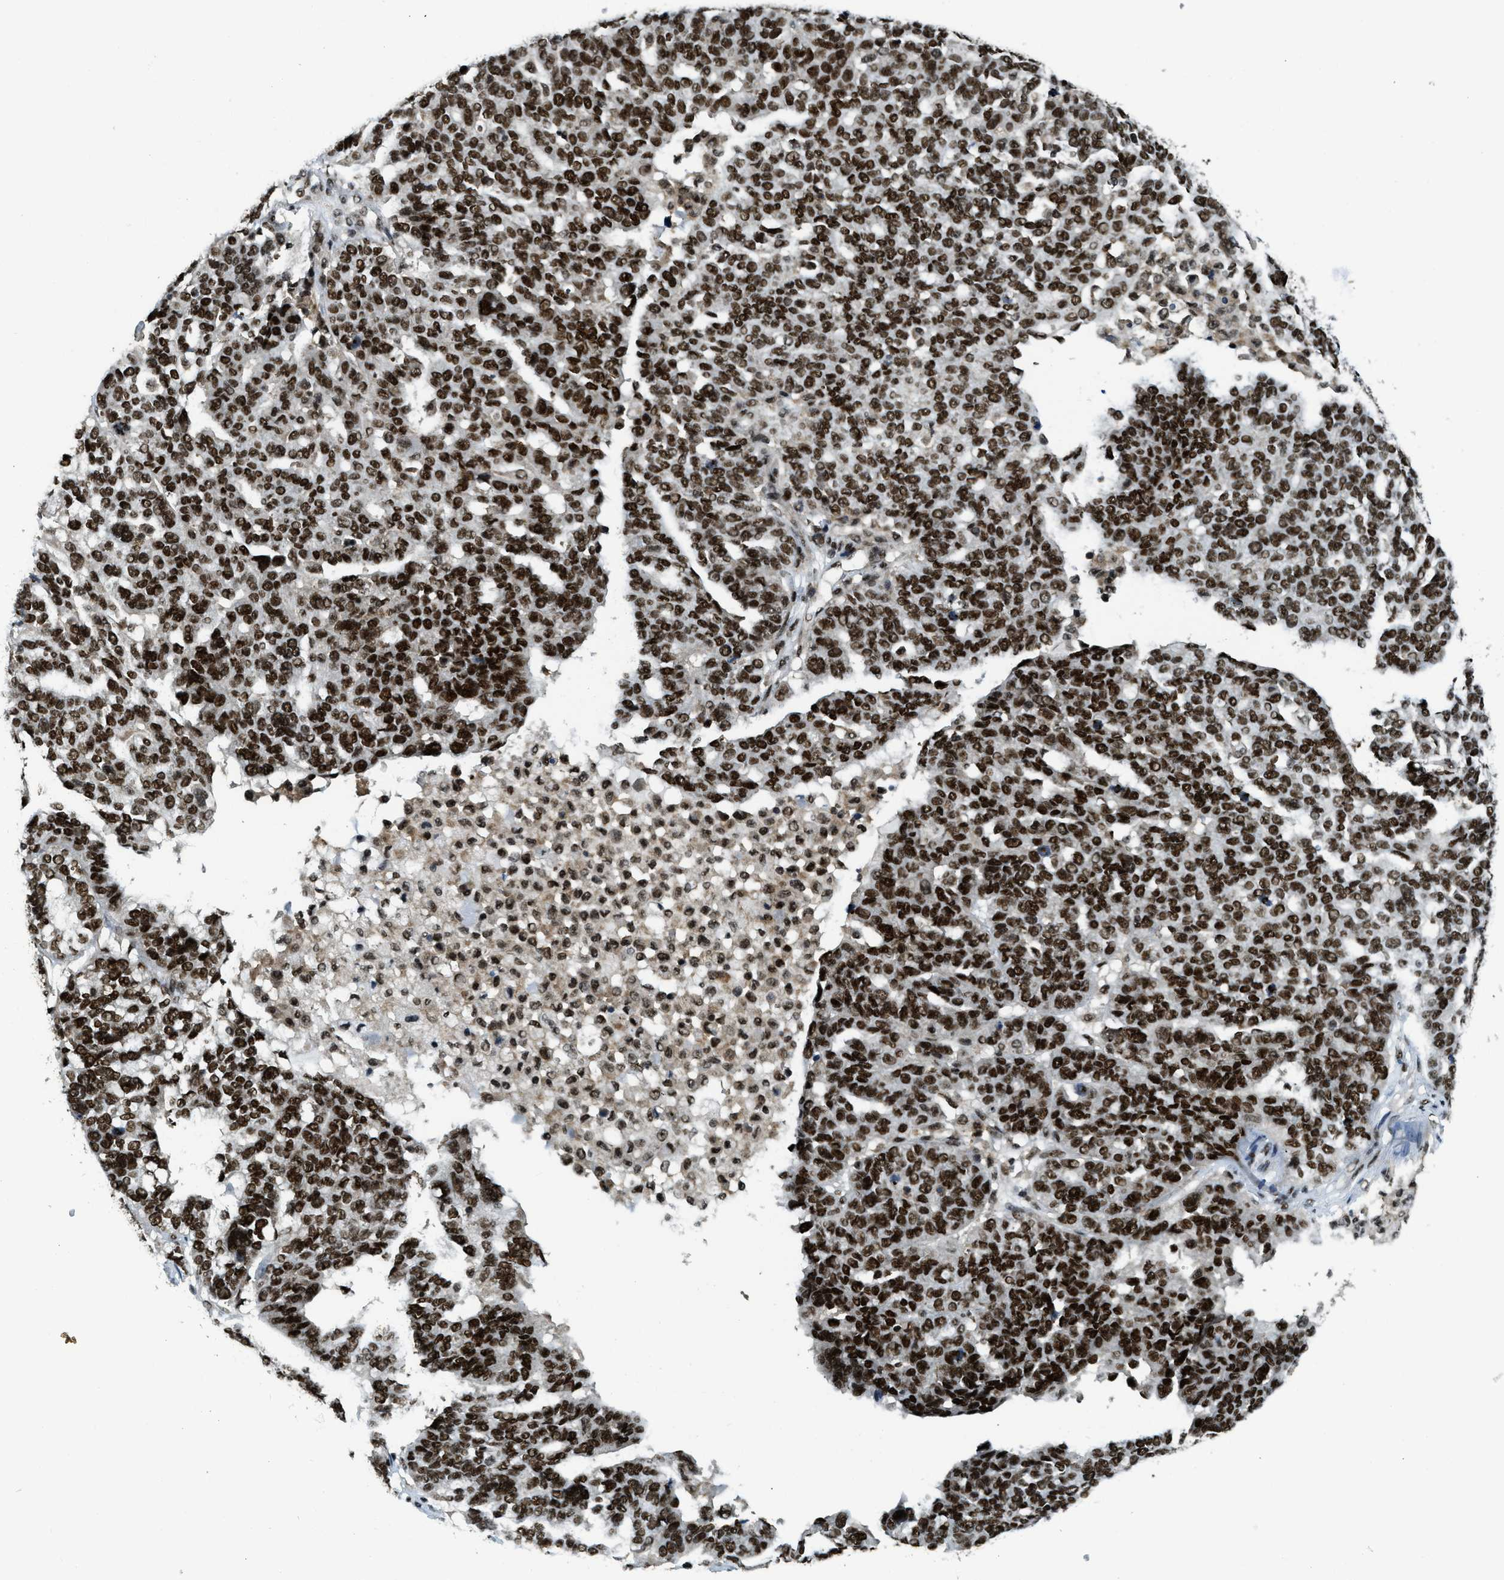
{"staining": {"intensity": "strong", "quantity": ">75%", "location": "nuclear"}, "tissue": "ovarian cancer", "cell_type": "Tumor cells", "image_type": "cancer", "snomed": [{"axis": "morphology", "description": "Cystadenocarcinoma, serous, NOS"}, {"axis": "topography", "description": "Ovary"}], "caption": "This micrograph reveals immunohistochemistry (IHC) staining of ovarian serous cystadenocarcinoma, with high strong nuclear staining in about >75% of tumor cells.", "gene": "NUMA1", "patient": {"sex": "female", "age": 59}}